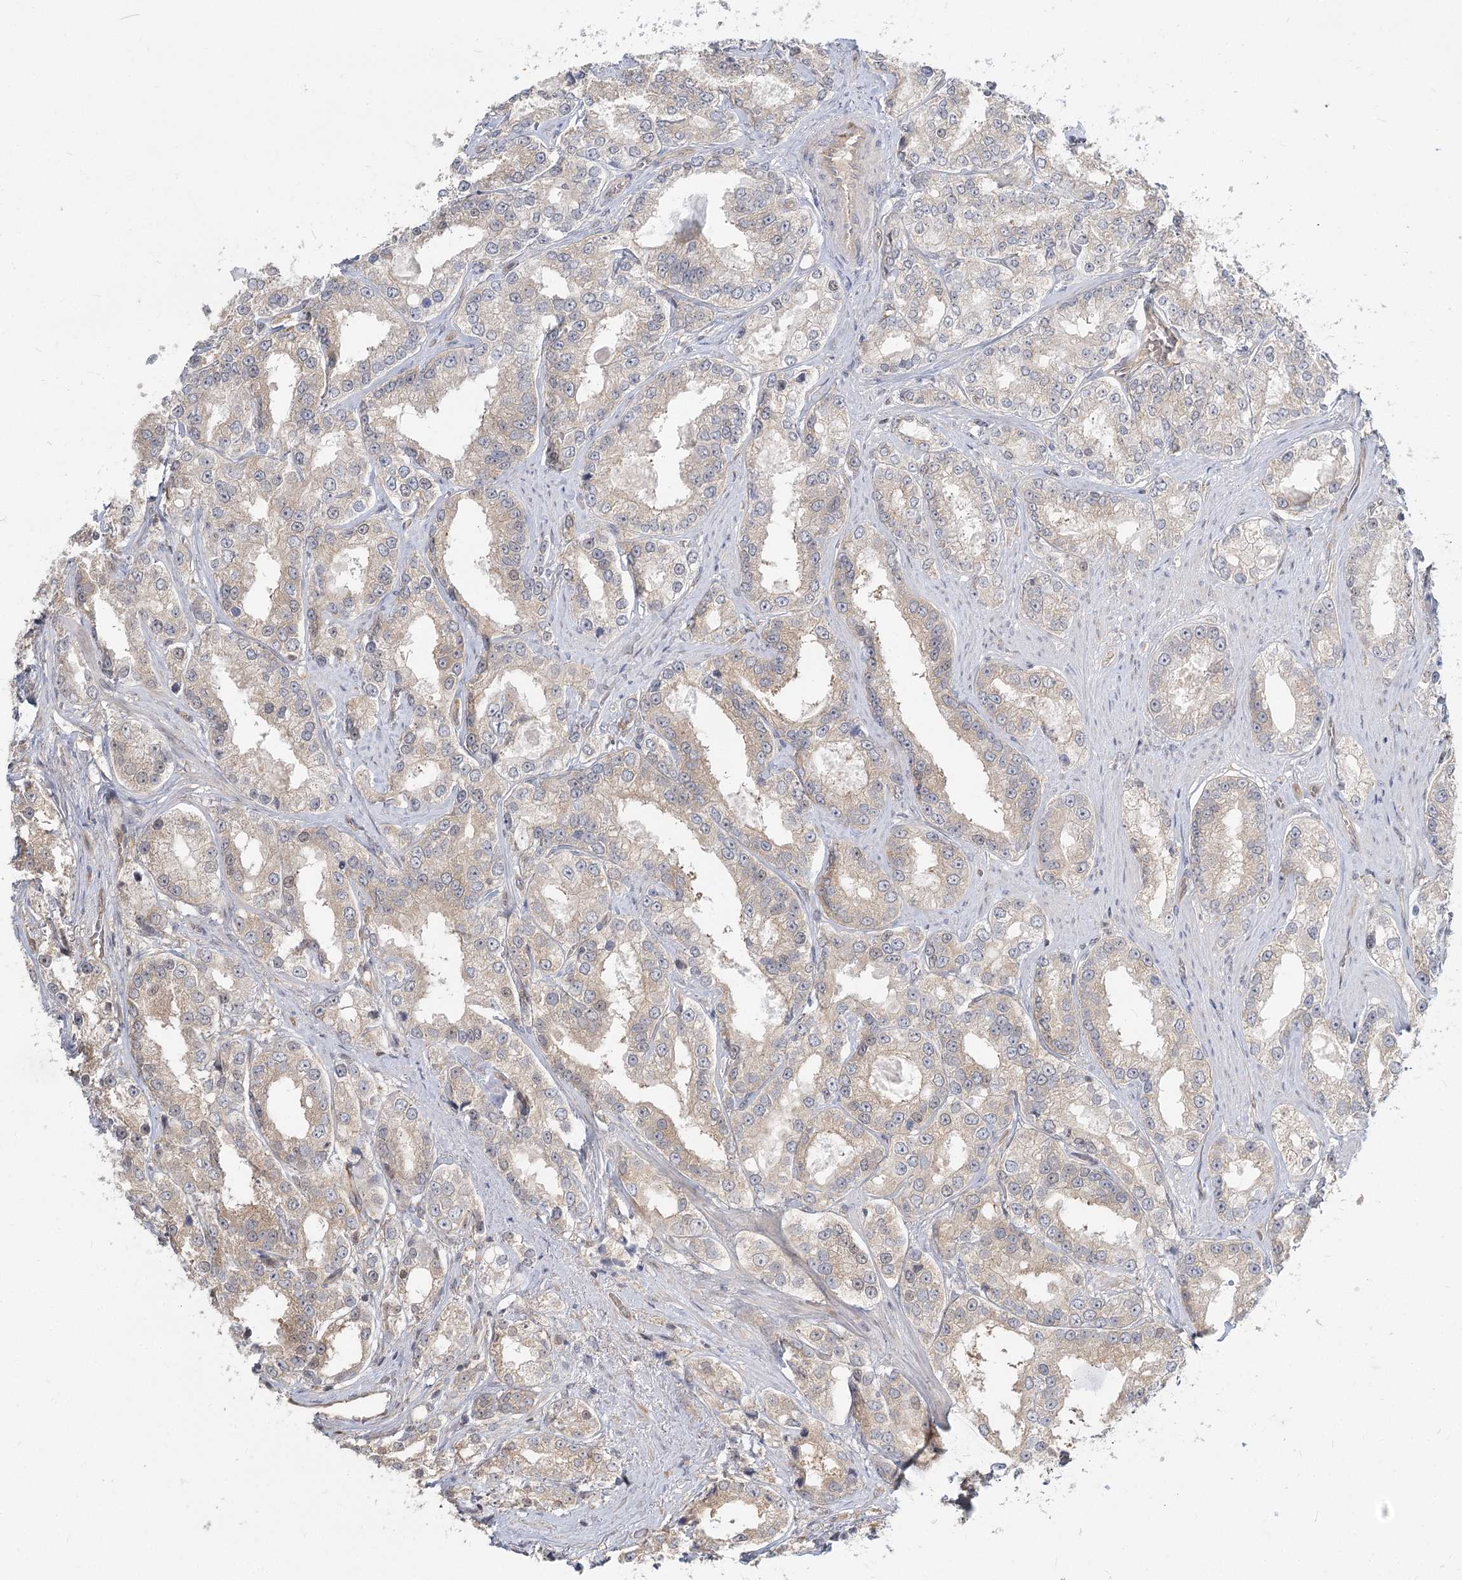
{"staining": {"intensity": "weak", "quantity": "<25%", "location": "cytoplasmic/membranous"}, "tissue": "prostate cancer", "cell_type": "Tumor cells", "image_type": "cancer", "snomed": [{"axis": "morphology", "description": "Normal tissue, NOS"}, {"axis": "morphology", "description": "Adenocarcinoma, High grade"}, {"axis": "topography", "description": "Prostate"}], "caption": "Human prostate high-grade adenocarcinoma stained for a protein using immunohistochemistry shows no expression in tumor cells.", "gene": "GUCY2C", "patient": {"sex": "male", "age": 83}}